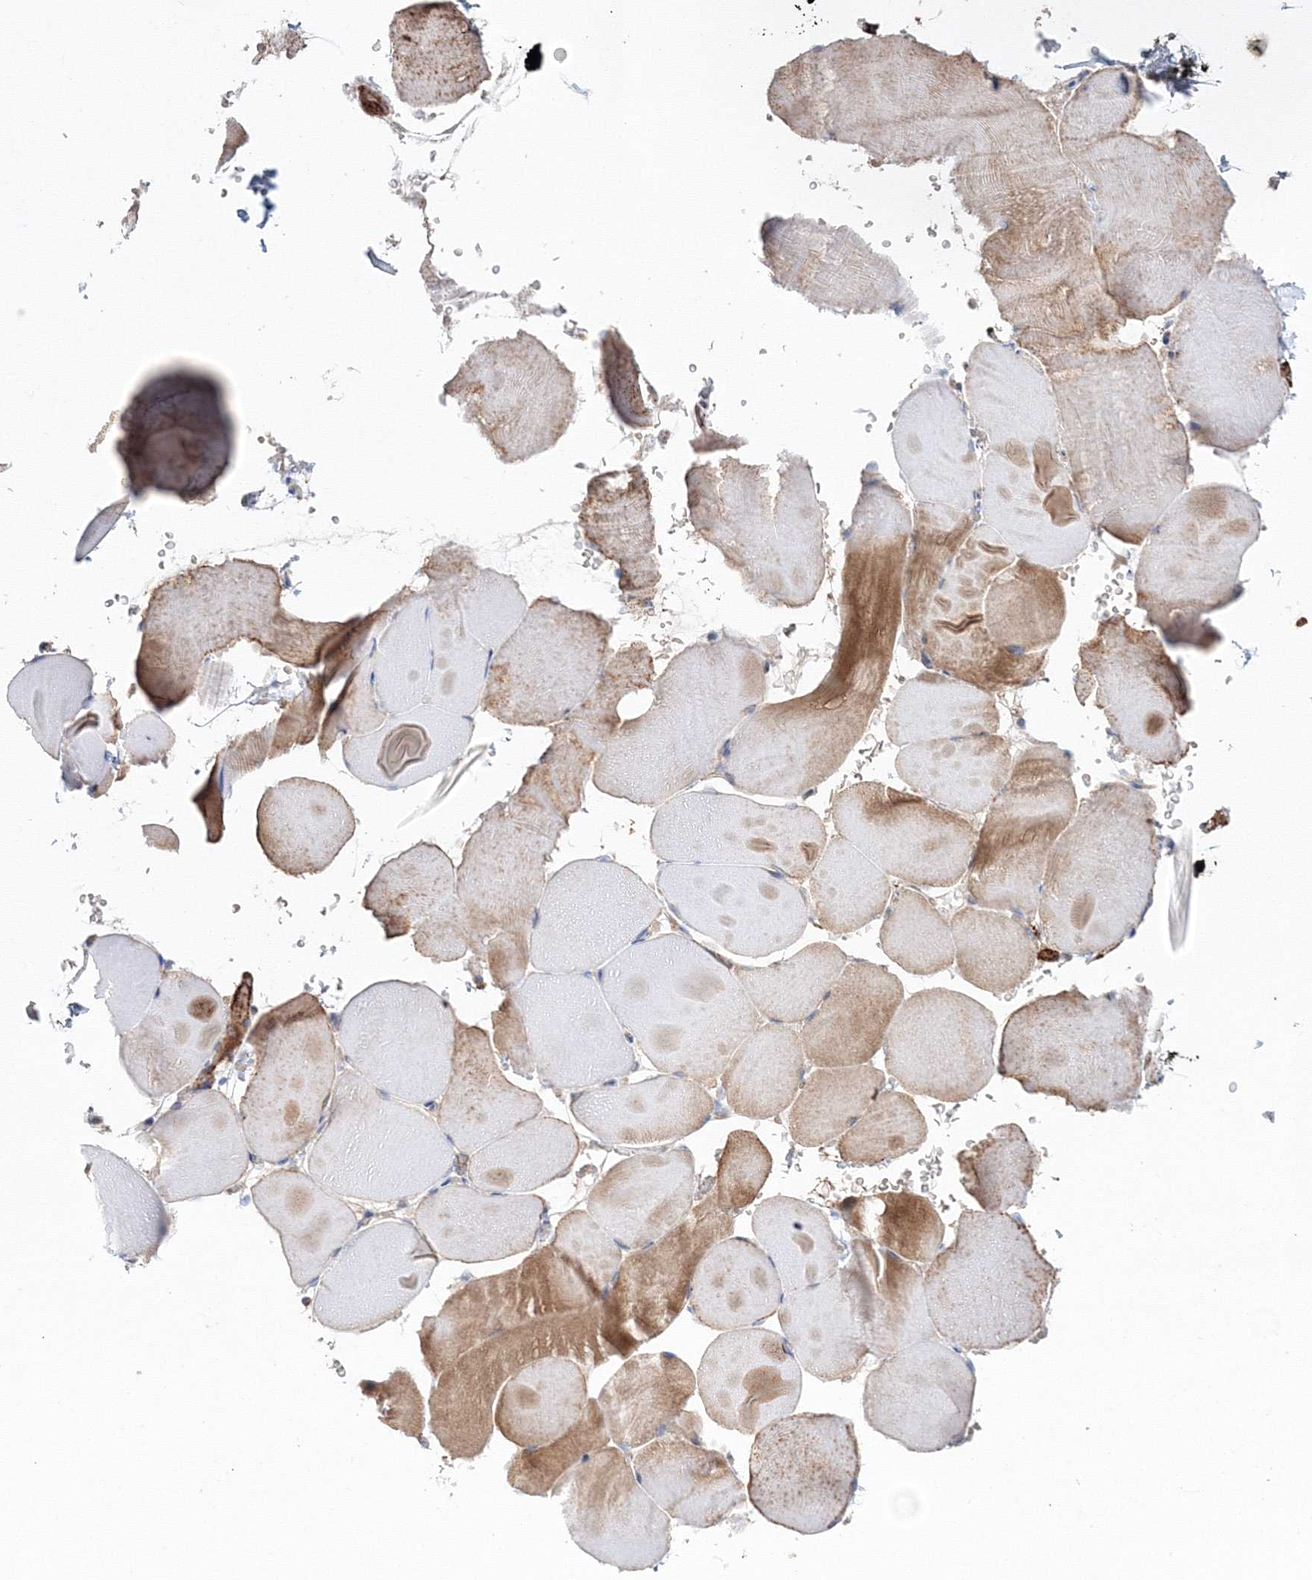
{"staining": {"intensity": "moderate", "quantity": ">75%", "location": "cytoplasmic/membranous"}, "tissue": "skeletal muscle", "cell_type": "Myocytes", "image_type": "normal", "snomed": [{"axis": "morphology", "description": "Normal tissue, NOS"}, {"axis": "topography", "description": "Skeletal muscle"}, {"axis": "topography", "description": "Parathyroid gland"}], "caption": "Immunohistochemical staining of benign human skeletal muscle displays >75% levels of moderate cytoplasmic/membranous protein positivity in about >75% of myocytes.", "gene": "DDO", "patient": {"sex": "female", "age": 37}}